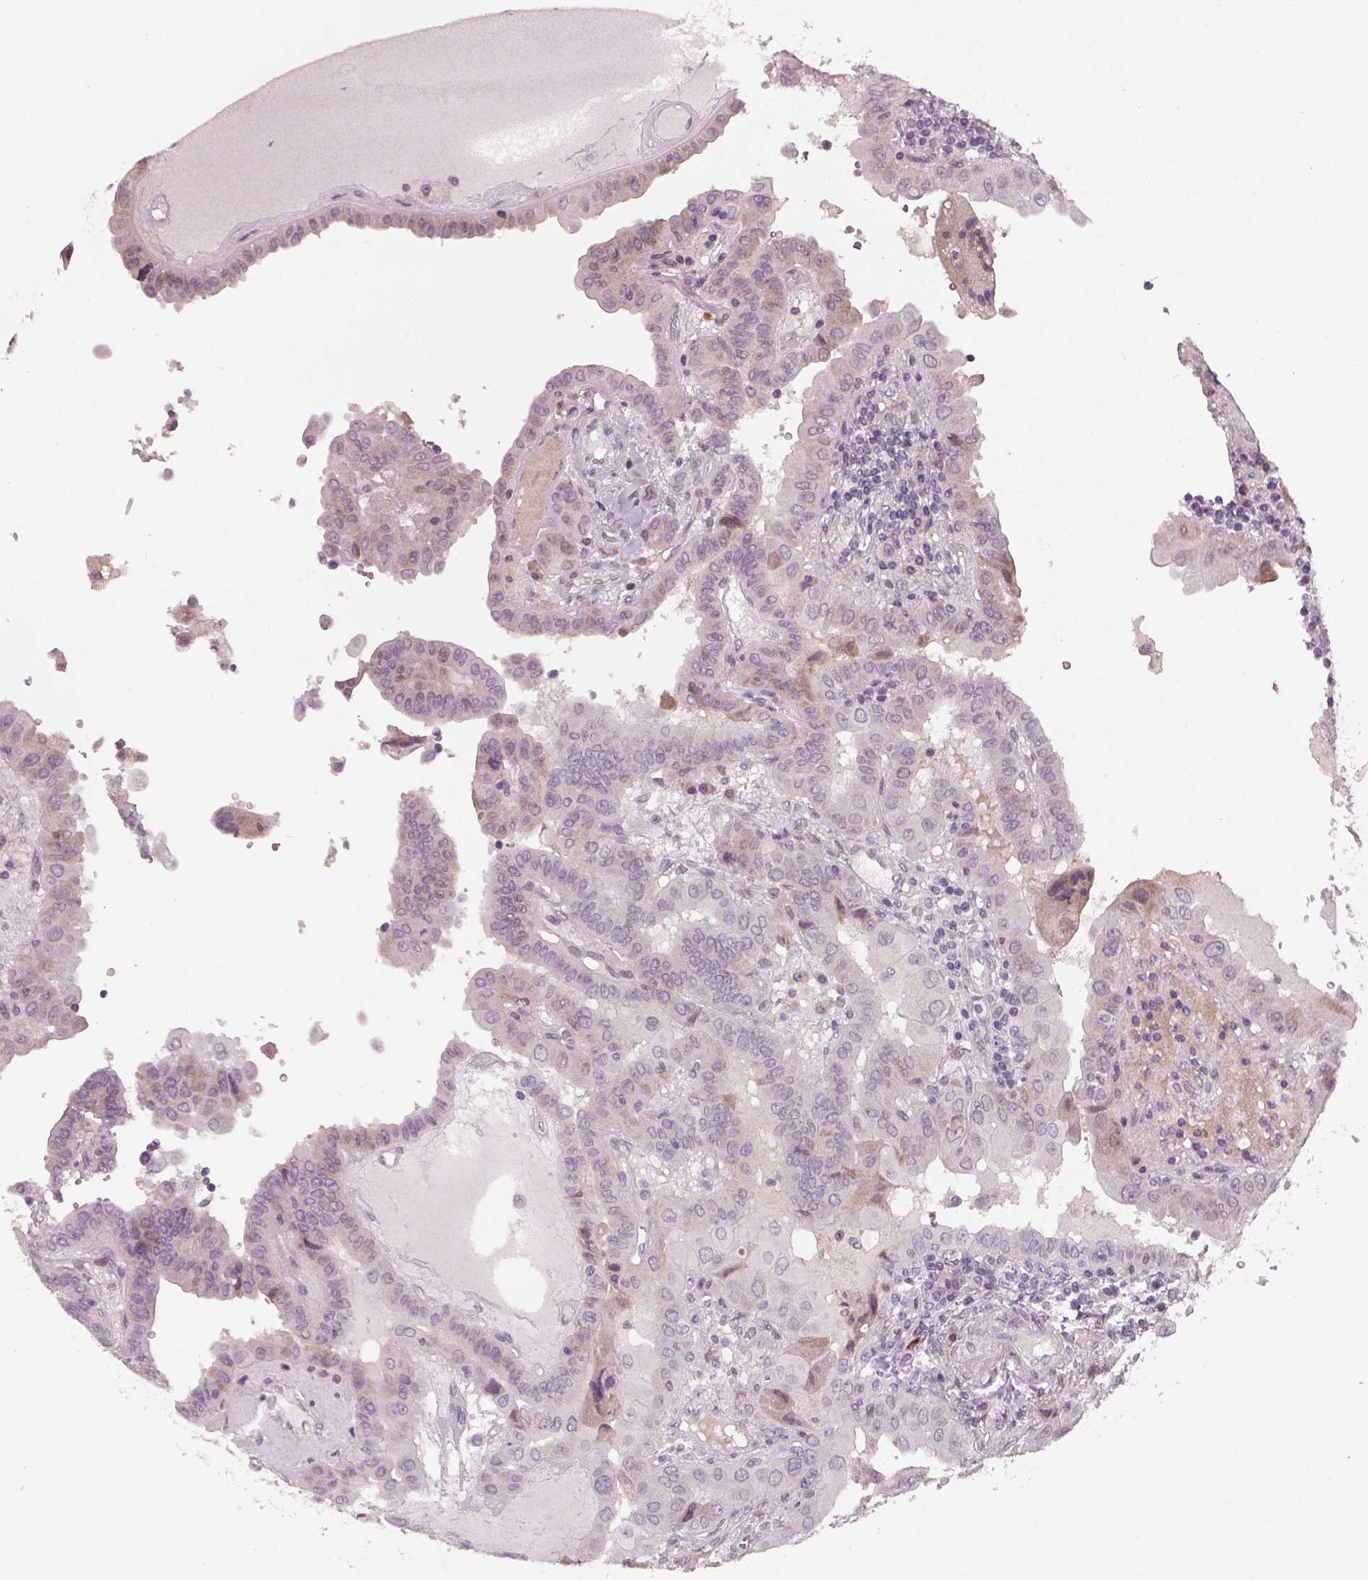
{"staining": {"intensity": "negative", "quantity": "none", "location": "none"}, "tissue": "thyroid cancer", "cell_type": "Tumor cells", "image_type": "cancer", "snomed": [{"axis": "morphology", "description": "Papillary adenocarcinoma, NOS"}, {"axis": "topography", "description": "Thyroid gland"}], "caption": "IHC image of neoplastic tissue: human thyroid cancer stained with DAB (3,3'-diaminobenzidine) exhibits no significant protein positivity in tumor cells. (Brightfield microscopy of DAB (3,3'-diaminobenzidine) IHC at high magnification).", "gene": "PENK", "patient": {"sex": "female", "age": 37}}